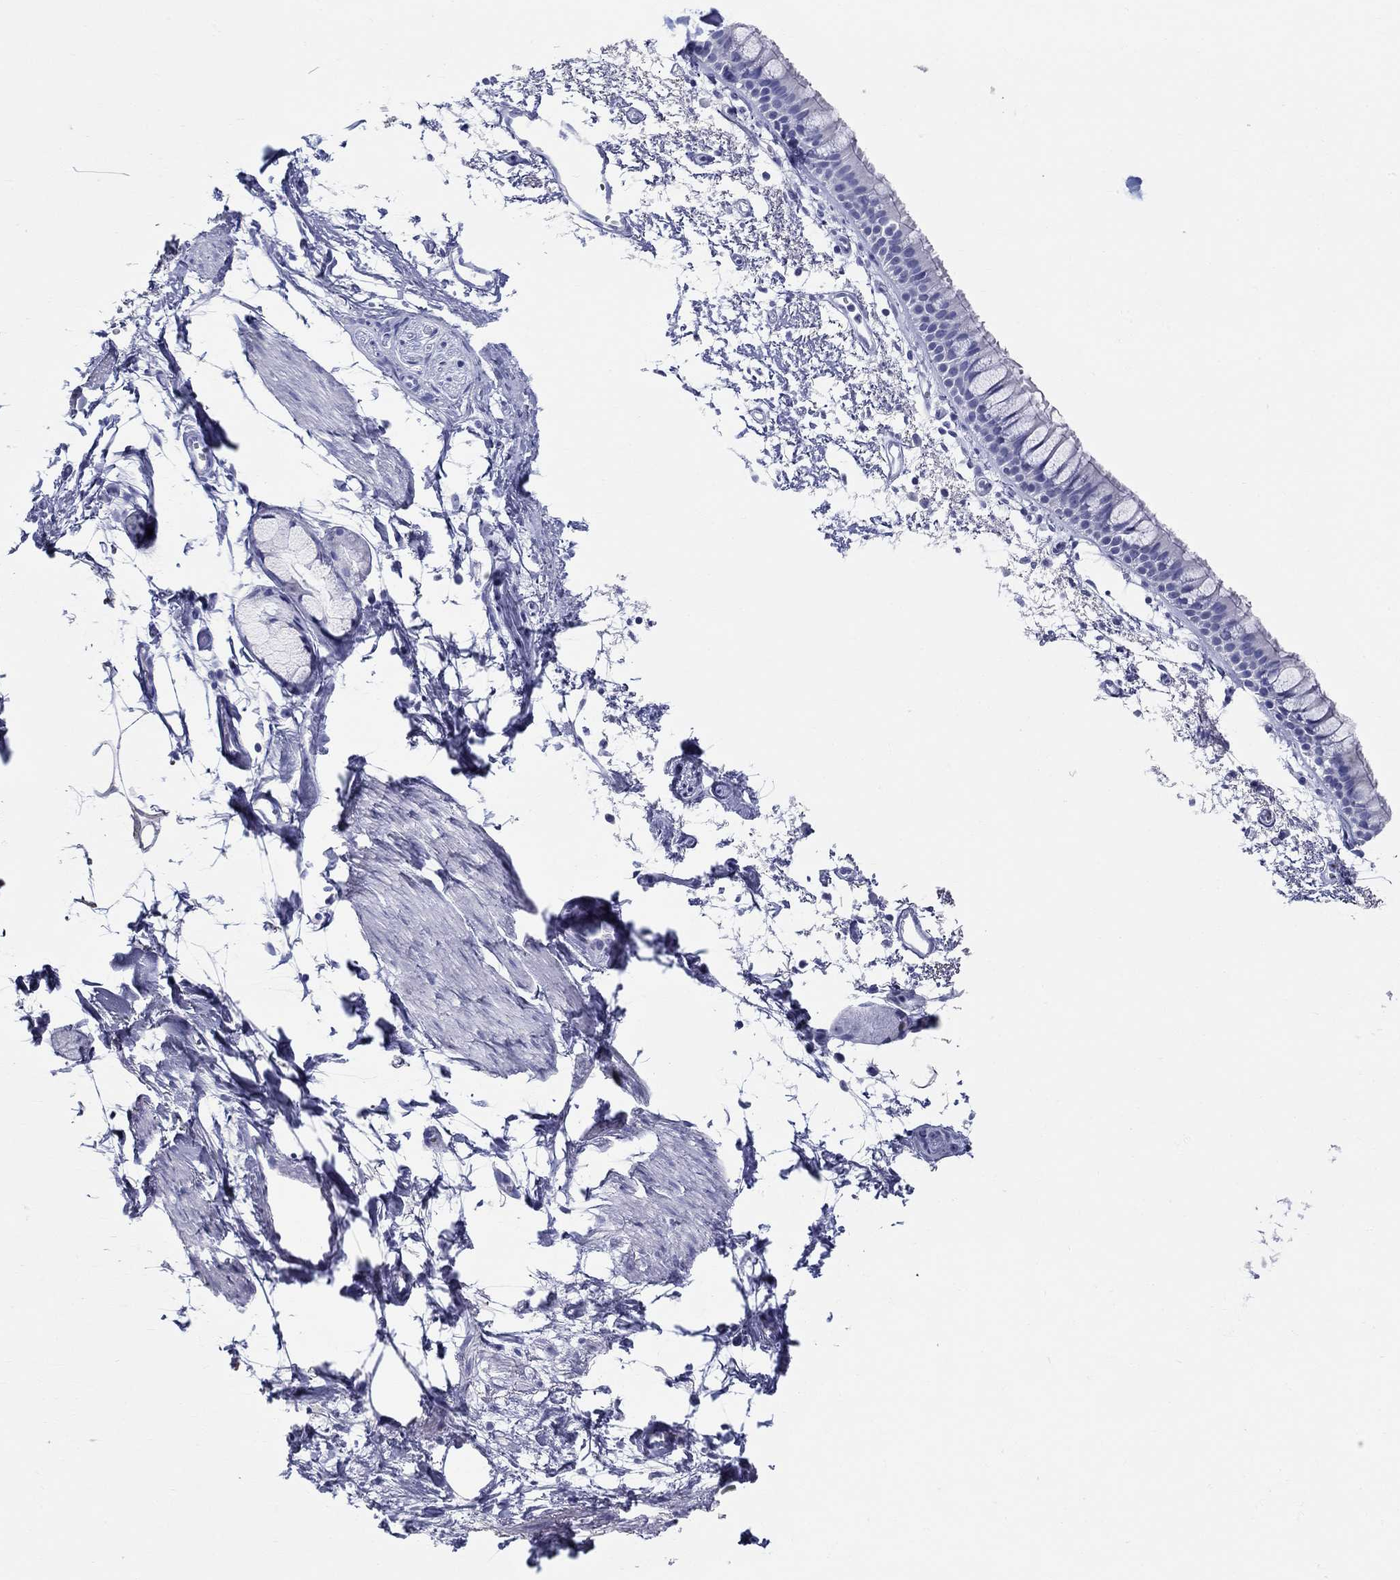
{"staining": {"intensity": "negative", "quantity": "none", "location": "none"}, "tissue": "bronchus", "cell_type": "Respiratory epithelial cells", "image_type": "normal", "snomed": [{"axis": "morphology", "description": "Normal tissue, NOS"}, {"axis": "topography", "description": "Cartilage tissue"}, {"axis": "topography", "description": "Bronchus"}], "caption": "Respiratory epithelial cells are negative for brown protein staining in normal bronchus. The staining was performed using DAB (3,3'-diaminobenzidine) to visualize the protein expression in brown, while the nuclei were stained in blue with hematoxylin (Magnification: 20x).", "gene": "LAMP5", "patient": {"sex": "male", "age": 66}}